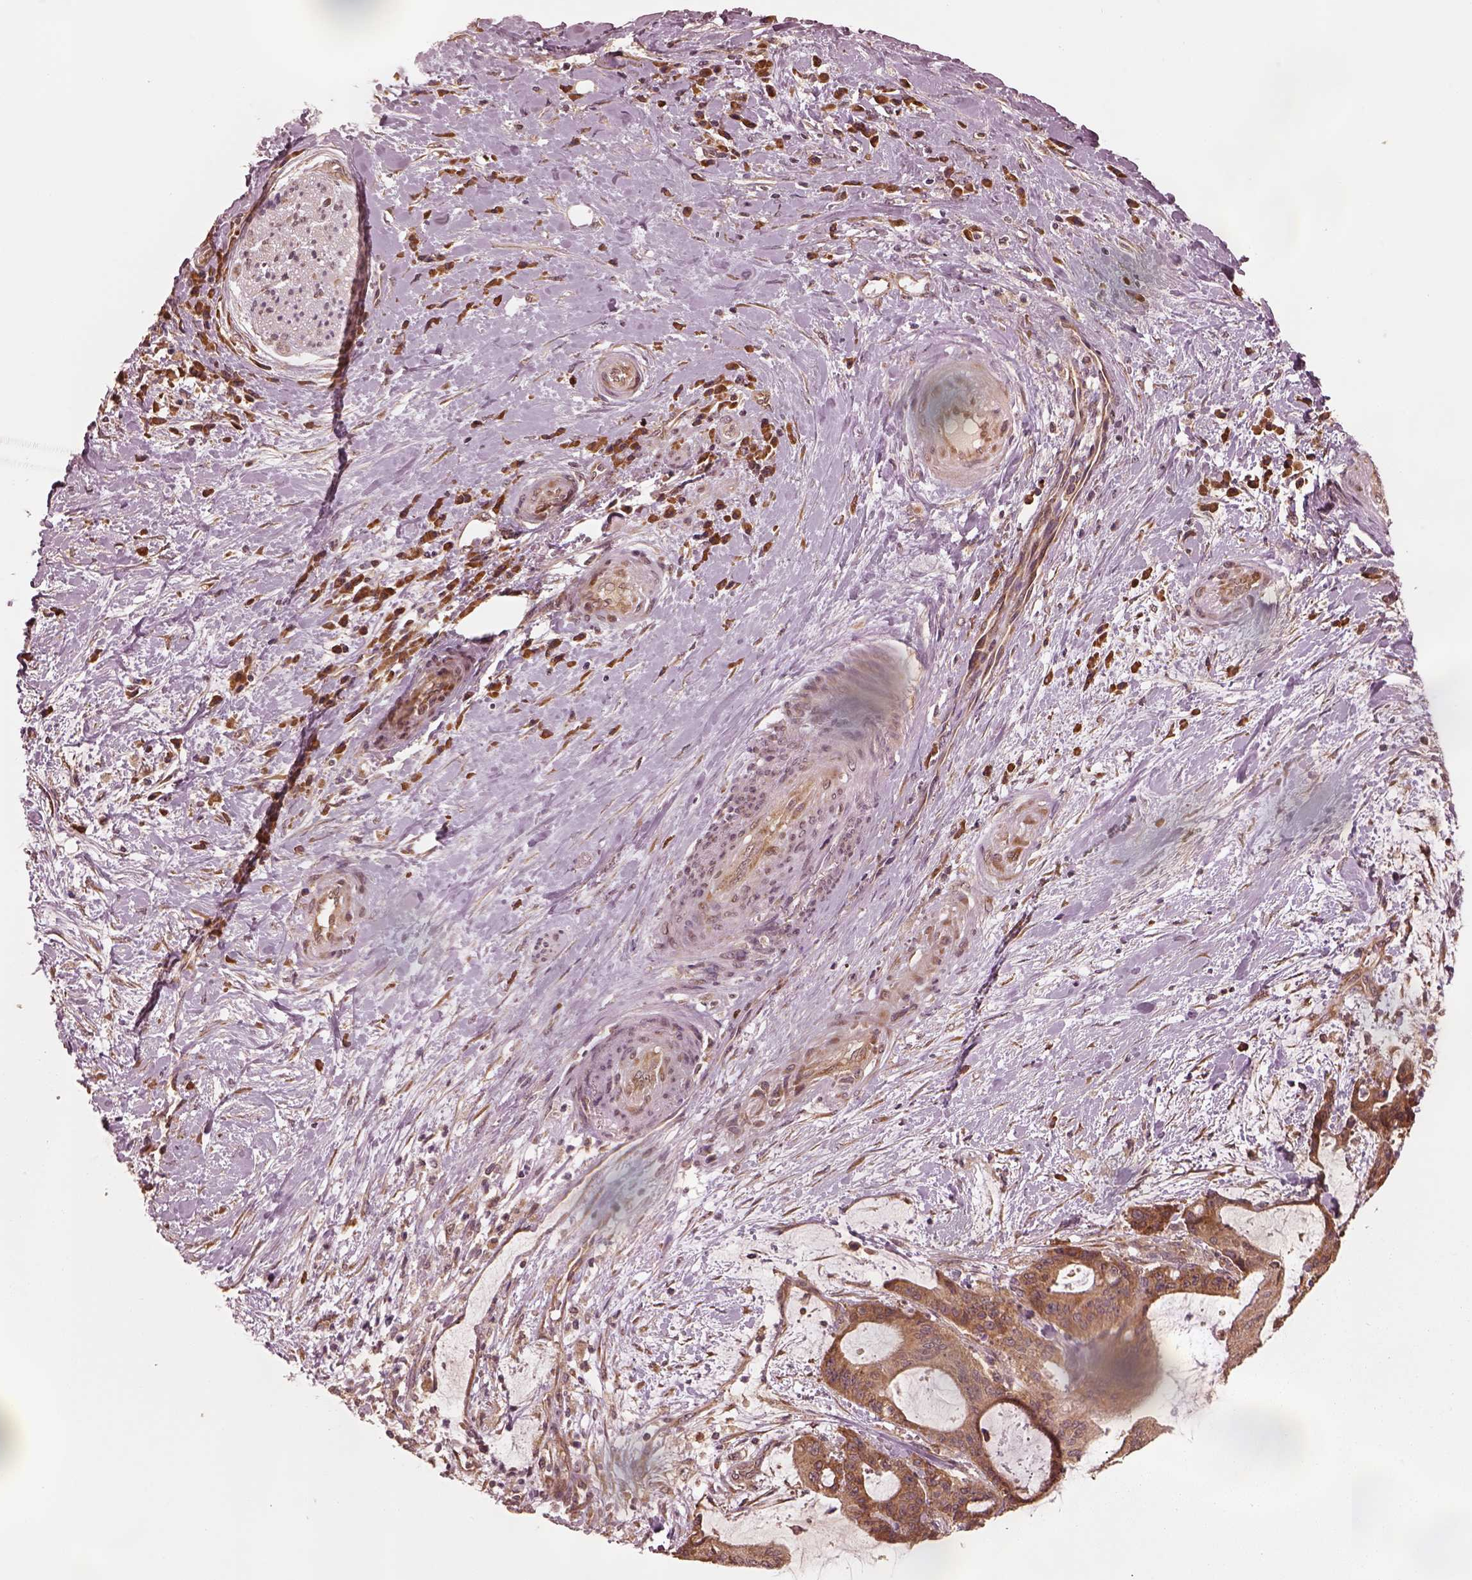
{"staining": {"intensity": "moderate", "quantity": ">75%", "location": "cytoplasmic/membranous"}, "tissue": "liver cancer", "cell_type": "Tumor cells", "image_type": "cancer", "snomed": [{"axis": "morphology", "description": "Cholangiocarcinoma"}, {"axis": "topography", "description": "Liver"}], "caption": "Moderate cytoplasmic/membranous expression for a protein is identified in about >75% of tumor cells of liver cholangiocarcinoma using immunohistochemistry (IHC).", "gene": "RPS5", "patient": {"sex": "female", "age": 73}}